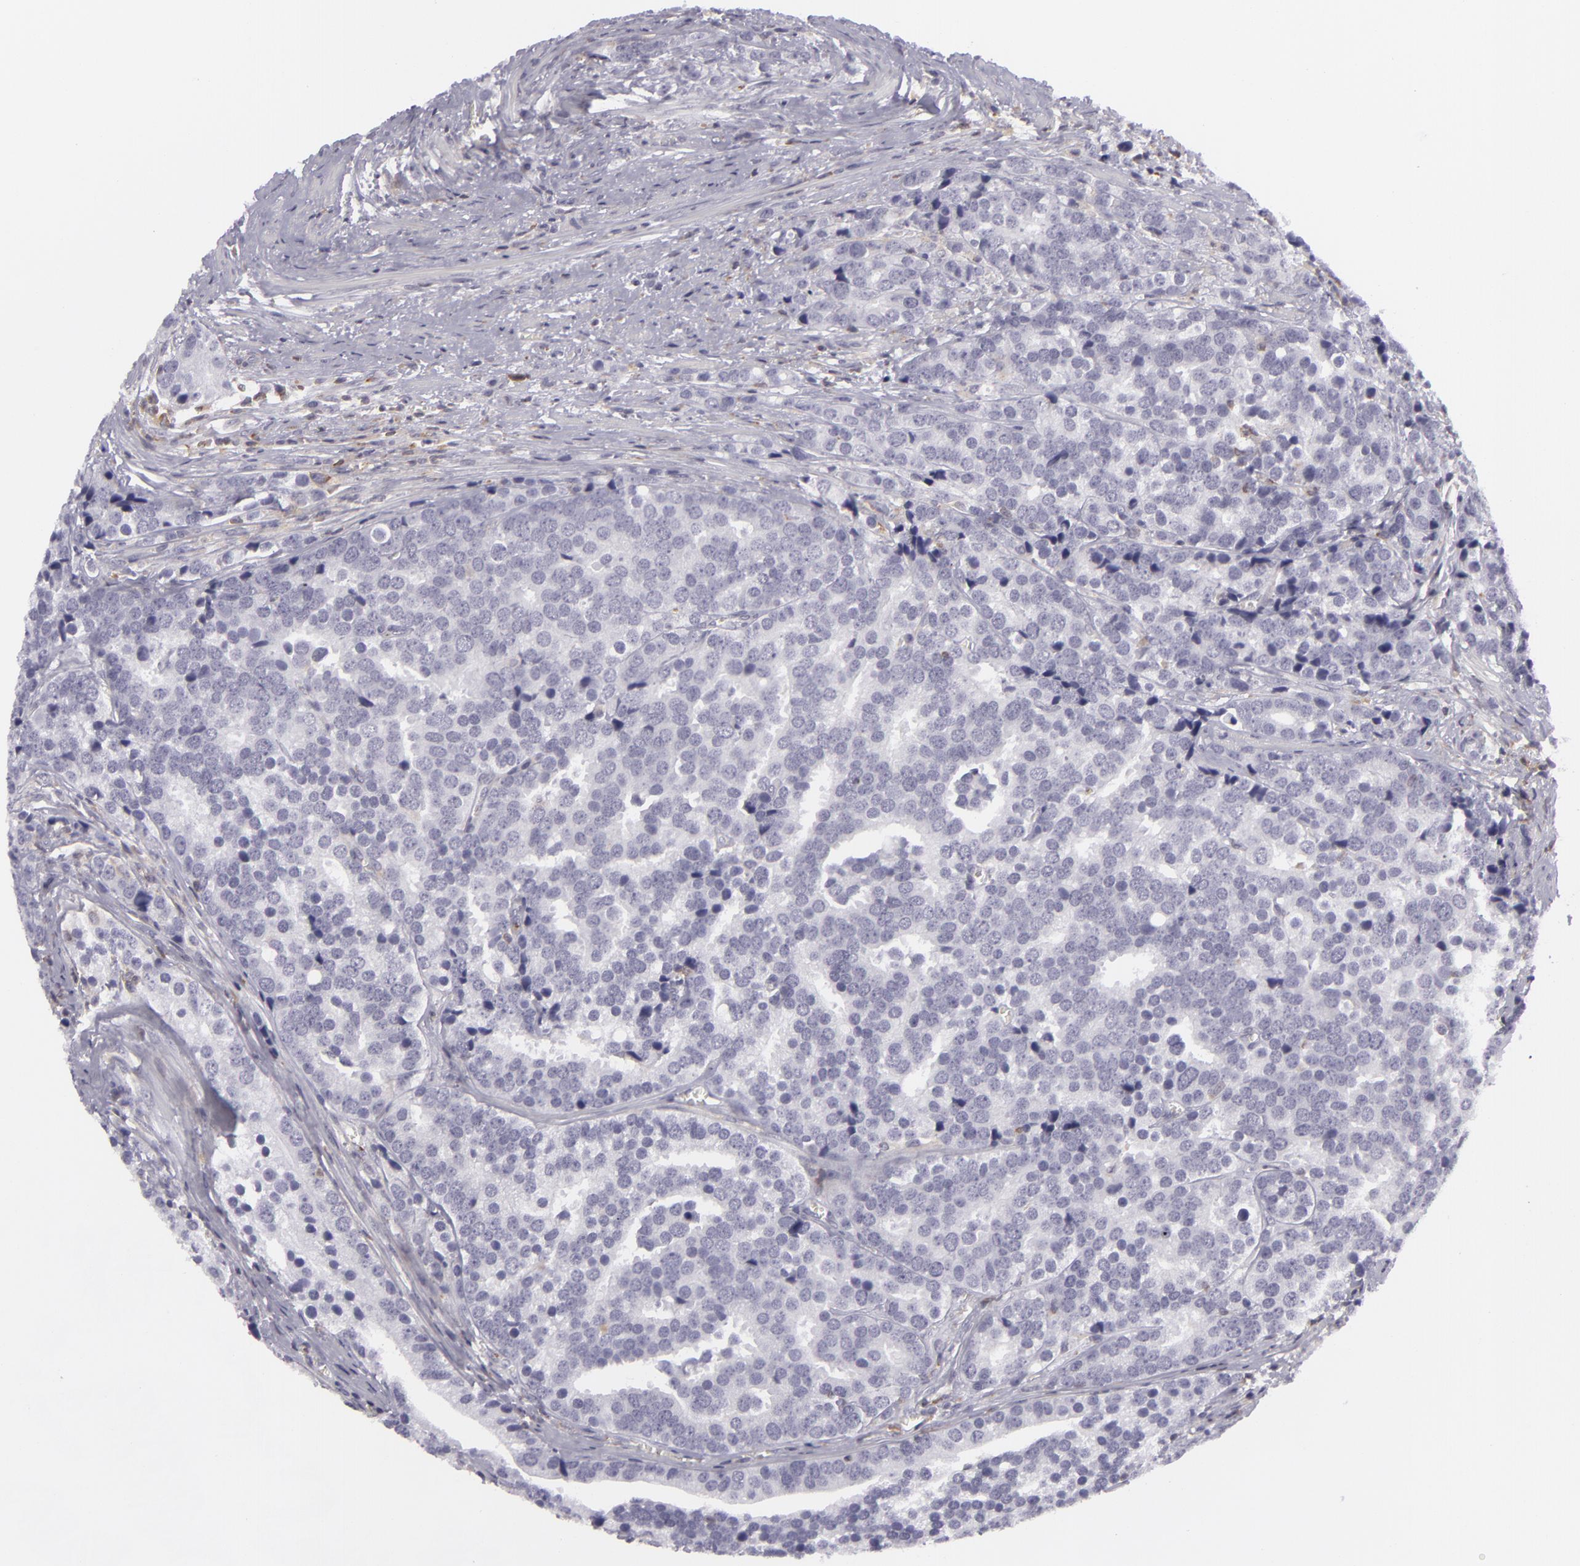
{"staining": {"intensity": "negative", "quantity": "none", "location": "none"}, "tissue": "prostate cancer", "cell_type": "Tumor cells", "image_type": "cancer", "snomed": [{"axis": "morphology", "description": "Adenocarcinoma, High grade"}, {"axis": "topography", "description": "Prostate"}], "caption": "IHC image of prostate cancer stained for a protein (brown), which demonstrates no expression in tumor cells.", "gene": "KCNAB2", "patient": {"sex": "male", "age": 71}}